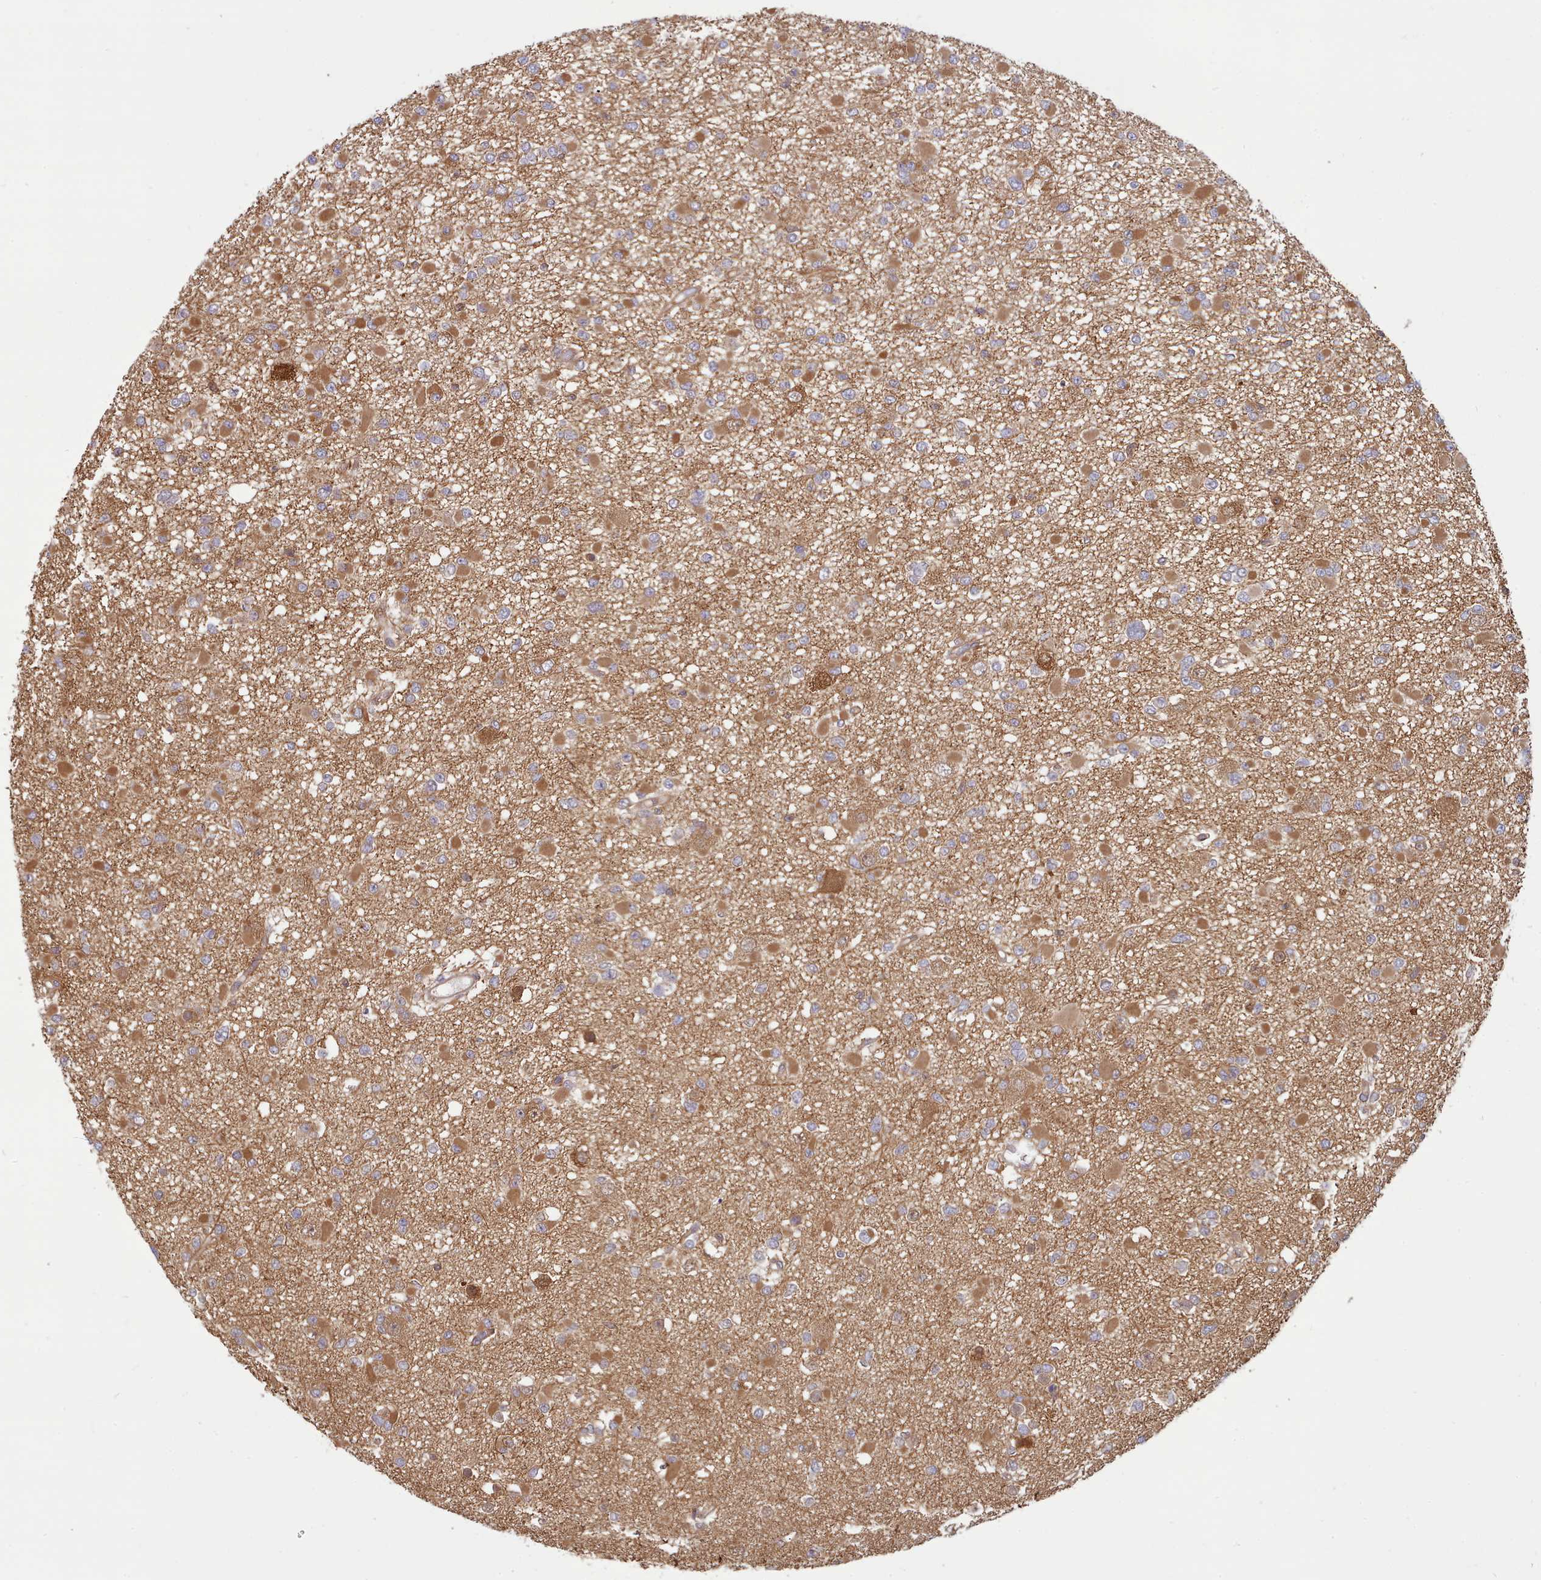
{"staining": {"intensity": "moderate", "quantity": ">75%", "location": "cytoplasmic/membranous"}, "tissue": "glioma", "cell_type": "Tumor cells", "image_type": "cancer", "snomed": [{"axis": "morphology", "description": "Glioma, malignant, Low grade"}, {"axis": "topography", "description": "Brain"}], "caption": "A photomicrograph of glioma stained for a protein exhibits moderate cytoplasmic/membranous brown staining in tumor cells.", "gene": "SLC4A9", "patient": {"sex": "female", "age": 22}}